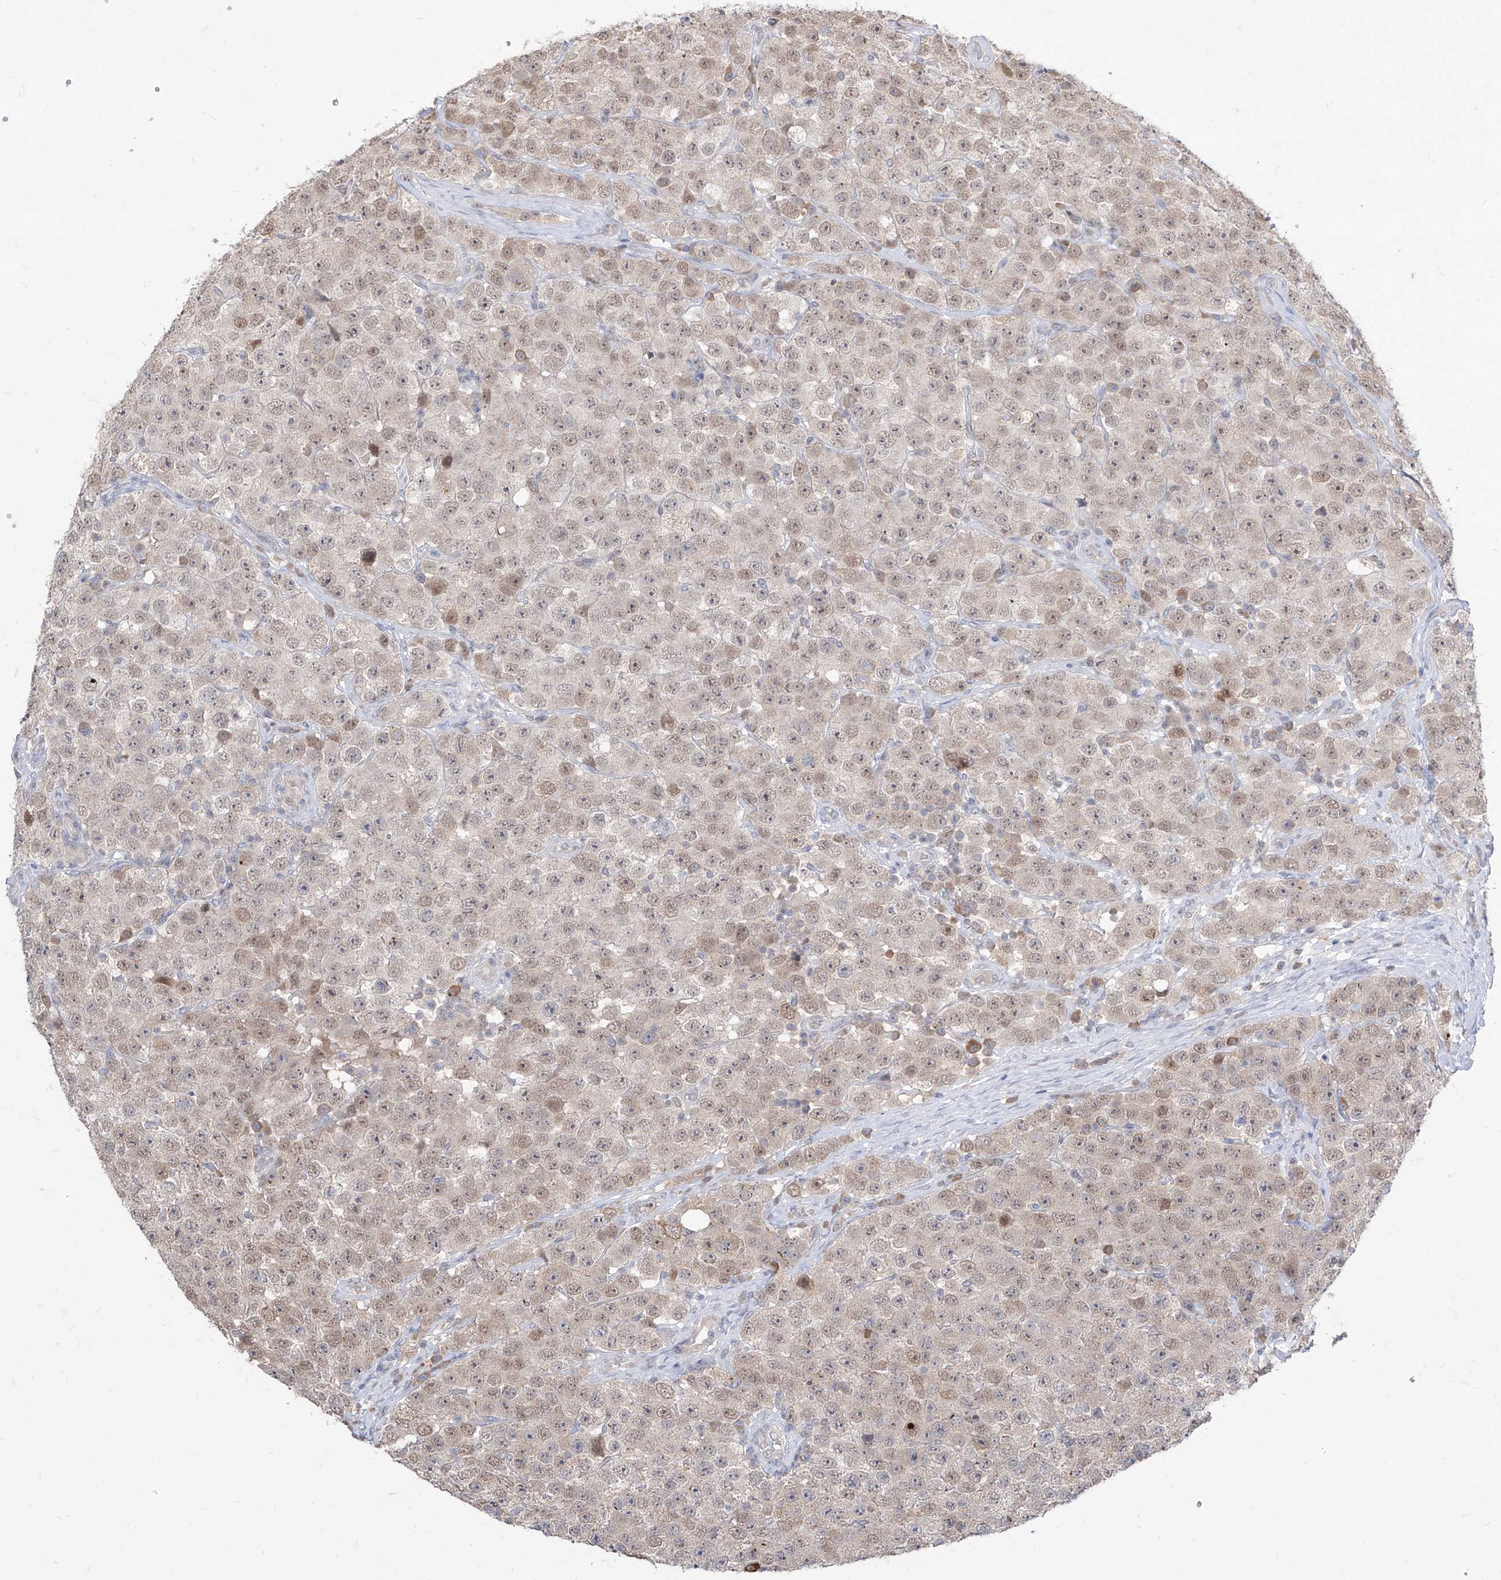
{"staining": {"intensity": "weak", "quantity": "25%-75%", "location": "nuclear"}, "tissue": "testis cancer", "cell_type": "Tumor cells", "image_type": "cancer", "snomed": [{"axis": "morphology", "description": "Seminoma, NOS"}, {"axis": "topography", "description": "Testis"}], "caption": "Immunohistochemical staining of human testis cancer shows low levels of weak nuclear protein positivity in approximately 25%-75% of tumor cells.", "gene": "BROX", "patient": {"sex": "male", "age": 28}}